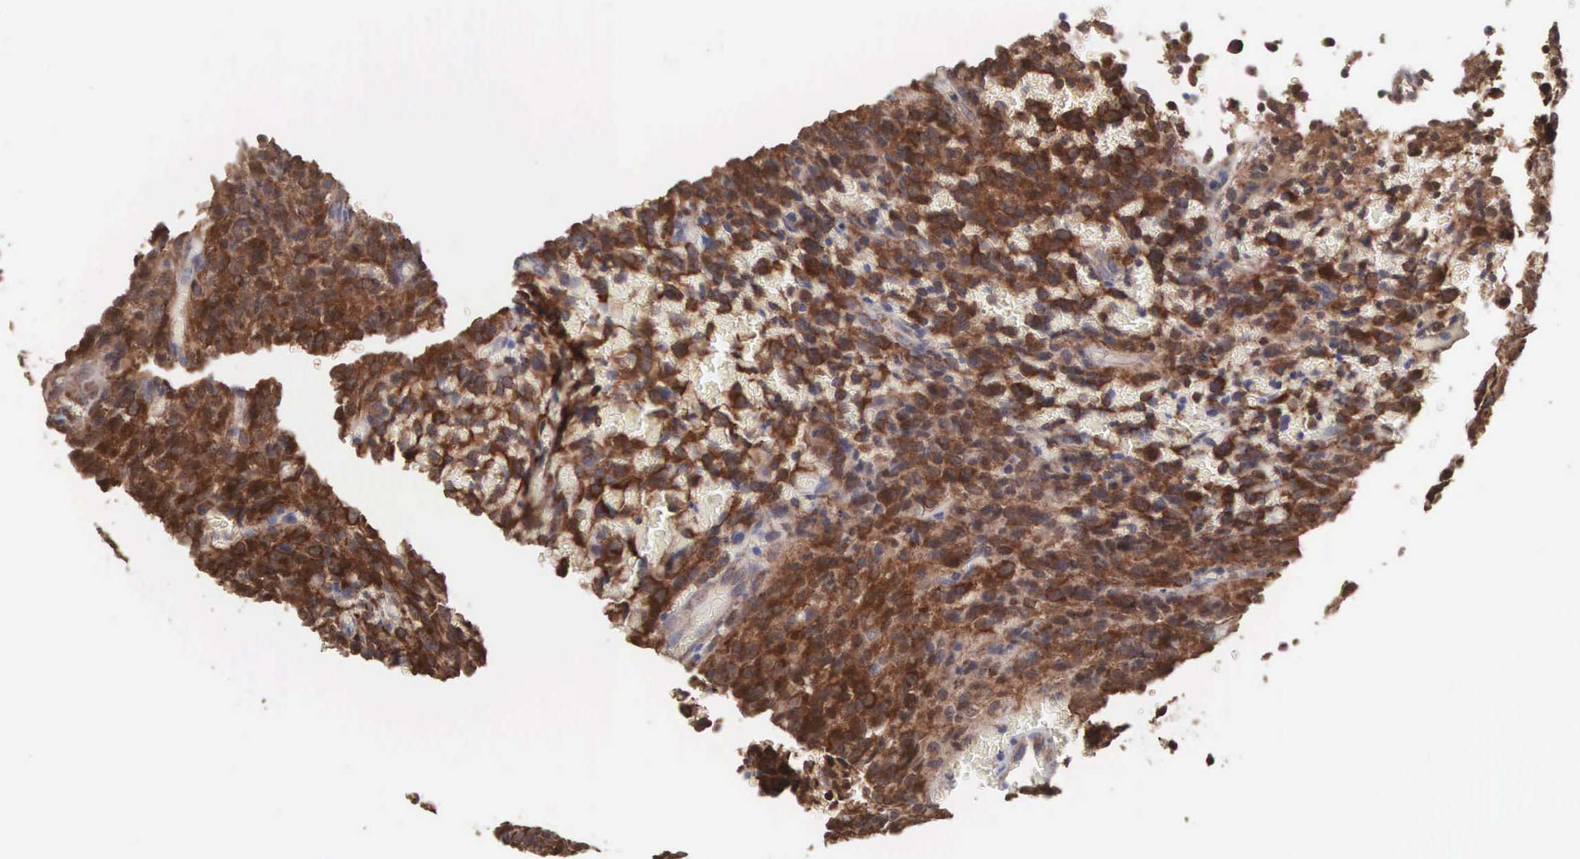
{"staining": {"intensity": "strong", "quantity": ">75%", "location": "cytoplasmic/membranous"}, "tissue": "glioma", "cell_type": "Tumor cells", "image_type": "cancer", "snomed": [{"axis": "morphology", "description": "Glioma, malignant, High grade"}, {"axis": "topography", "description": "Brain"}], "caption": "Immunohistochemistry photomicrograph of malignant glioma (high-grade) stained for a protein (brown), which exhibits high levels of strong cytoplasmic/membranous staining in approximately >75% of tumor cells.", "gene": "MTHFD1", "patient": {"sex": "male", "age": 56}}